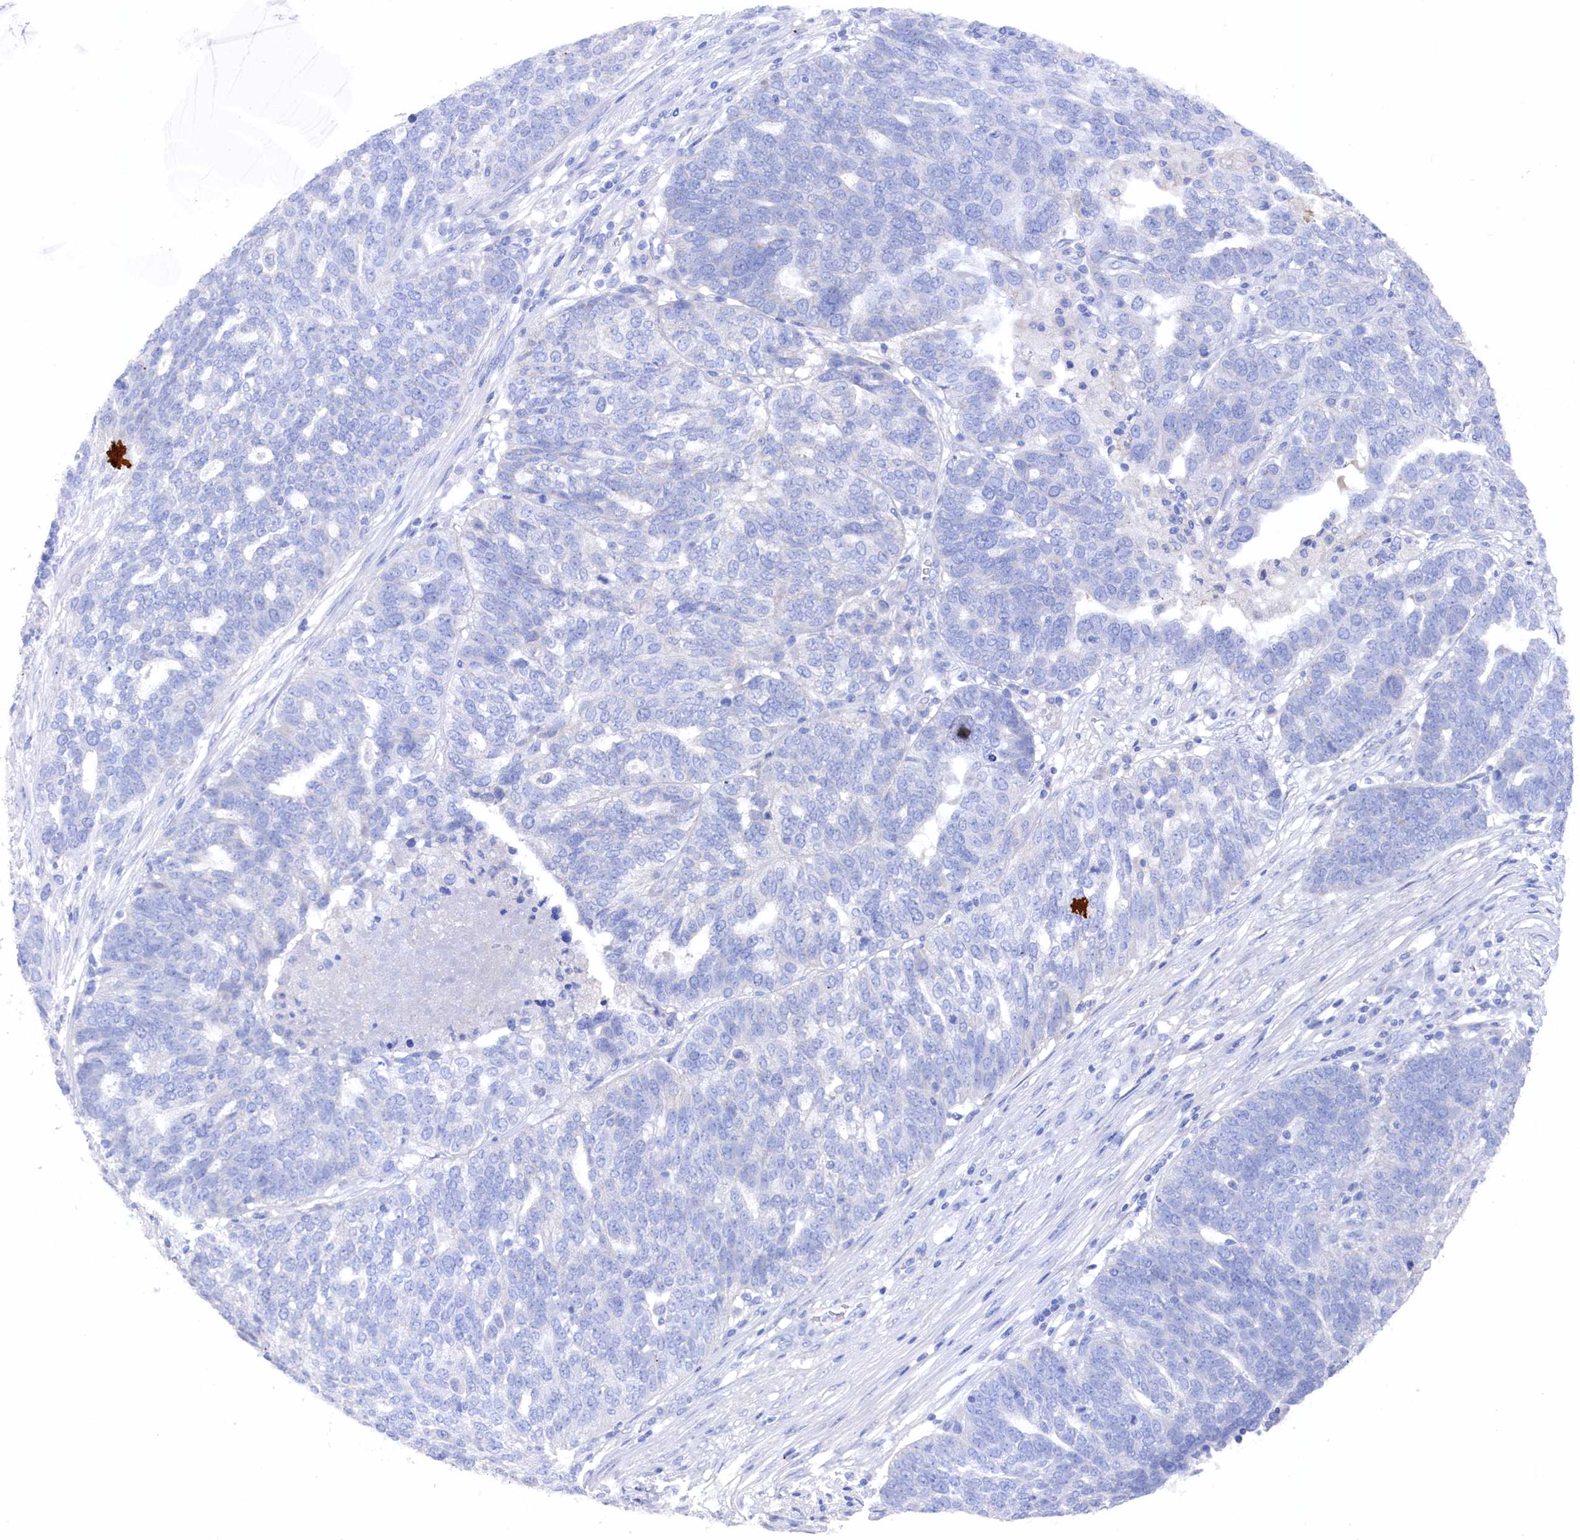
{"staining": {"intensity": "negative", "quantity": "none", "location": "none"}, "tissue": "ovarian cancer", "cell_type": "Tumor cells", "image_type": "cancer", "snomed": [{"axis": "morphology", "description": "Cystadenocarcinoma, serous, NOS"}, {"axis": "topography", "description": "Ovary"}], "caption": "An image of serous cystadenocarcinoma (ovarian) stained for a protein displays no brown staining in tumor cells.", "gene": "C12orf73", "patient": {"sex": "female", "age": 59}}